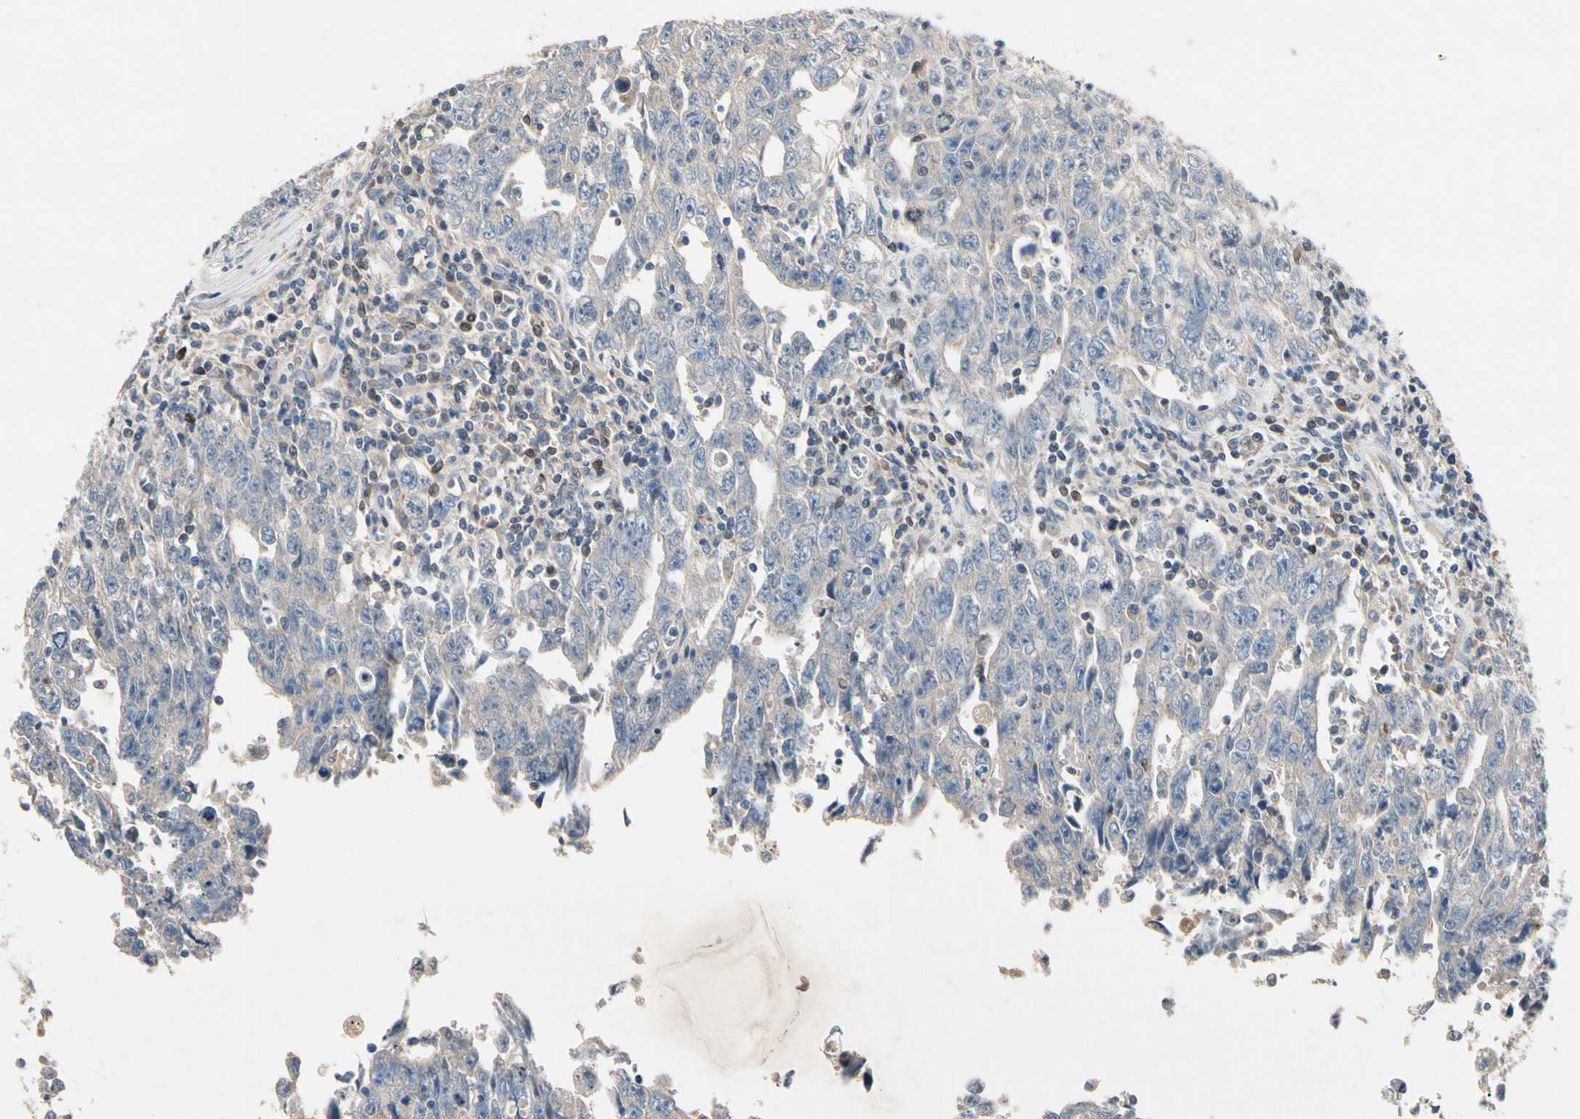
{"staining": {"intensity": "negative", "quantity": "none", "location": "none"}, "tissue": "testis cancer", "cell_type": "Tumor cells", "image_type": "cancer", "snomed": [{"axis": "morphology", "description": "Carcinoma, Embryonal, NOS"}, {"axis": "topography", "description": "Testis"}], "caption": "Testis cancer was stained to show a protein in brown. There is no significant staining in tumor cells.", "gene": "CRTAC1", "patient": {"sex": "male", "age": 28}}